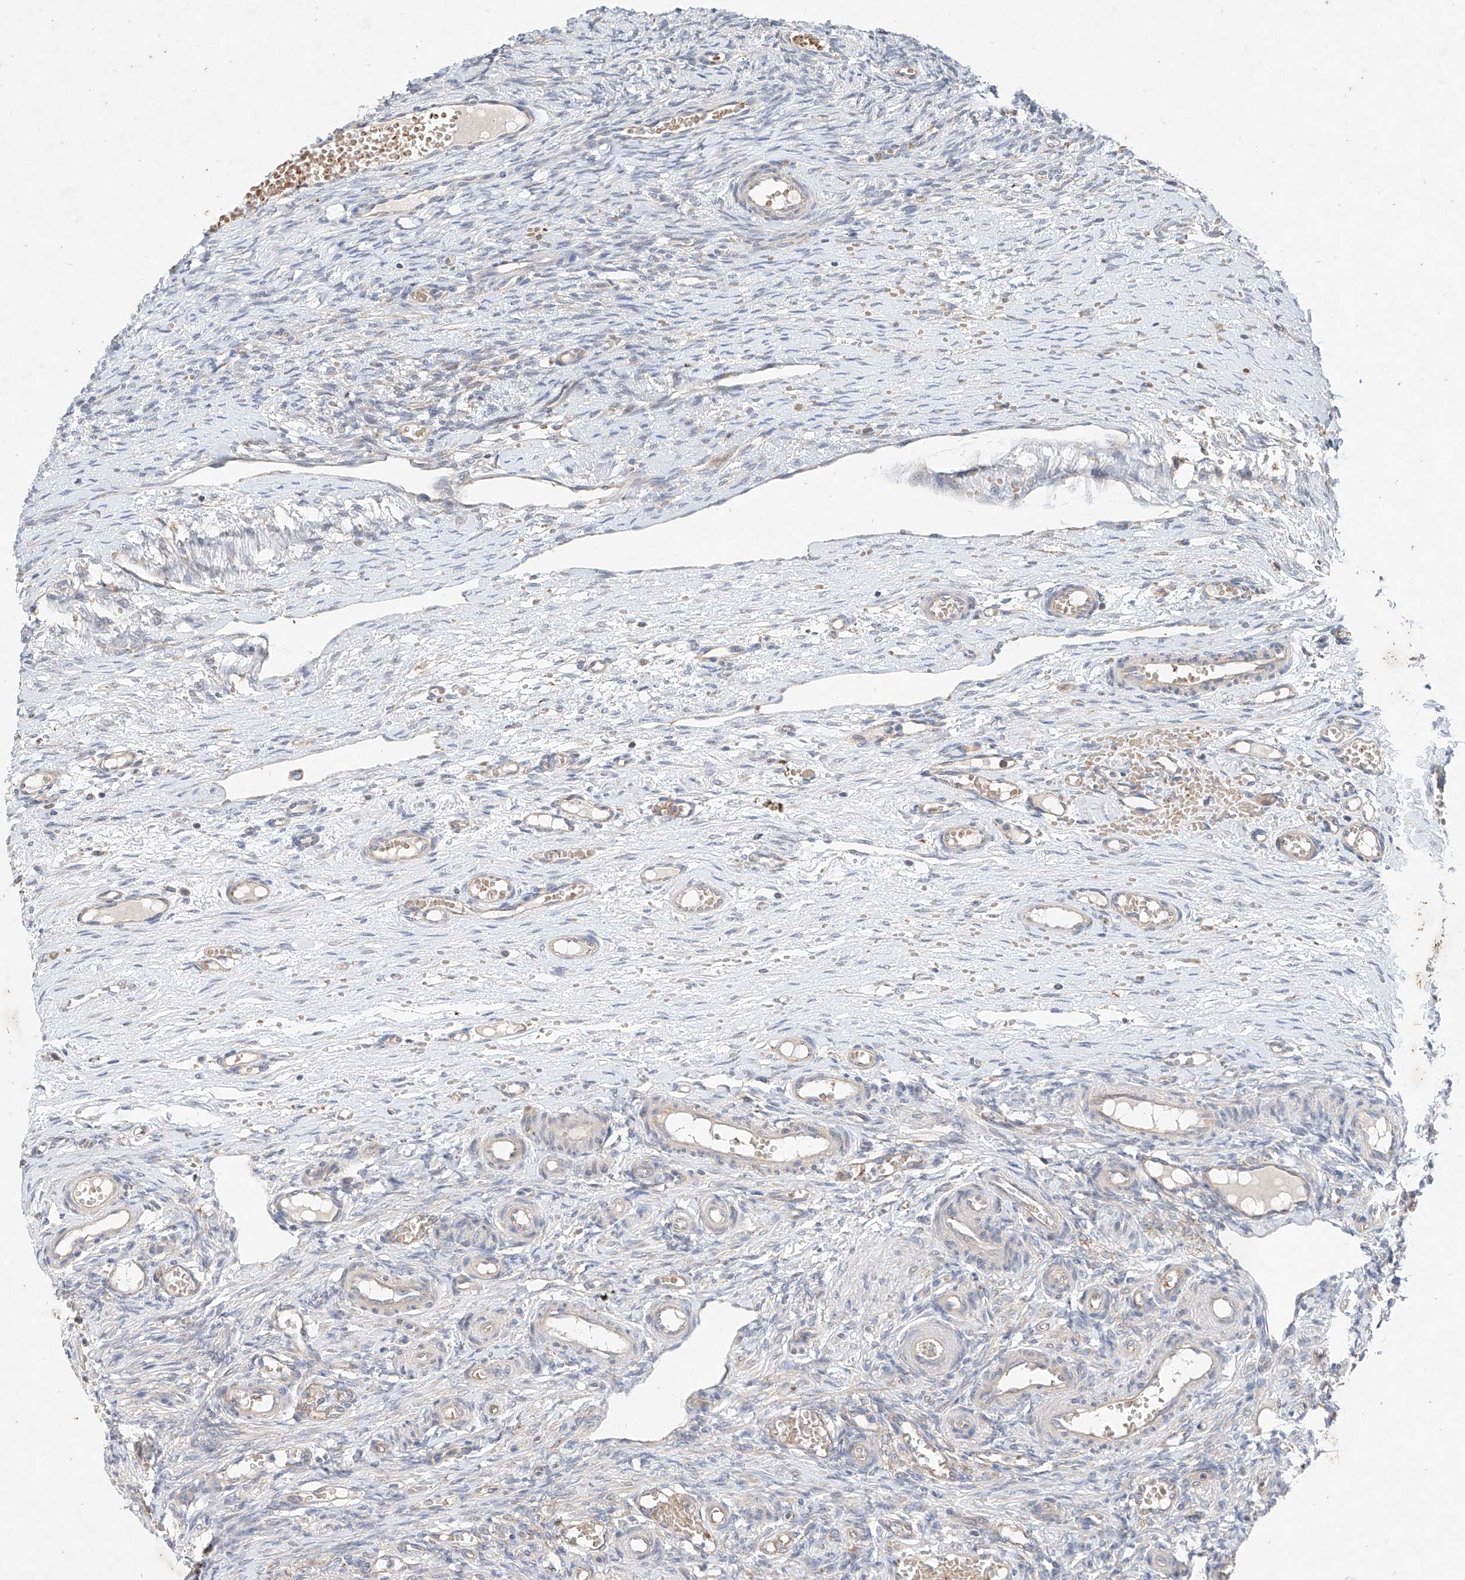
{"staining": {"intensity": "negative", "quantity": "none", "location": "none"}, "tissue": "ovary", "cell_type": "Ovarian stroma cells", "image_type": "normal", "snomed": [{"axis": "morphology", "description": "Adenocarcinoma, NOS"}, {"axis": "topography", "description": "Endometrium"}], "caption": "Histopathology image shows no protein staining in ovarian stroma cells of benign ovary. The staining is performed using DAB brown chromogen with nuclei counter-stained in using hematoxylin.", "gene": "FASTK", "patient": {"sex": "female", "age": 32}}